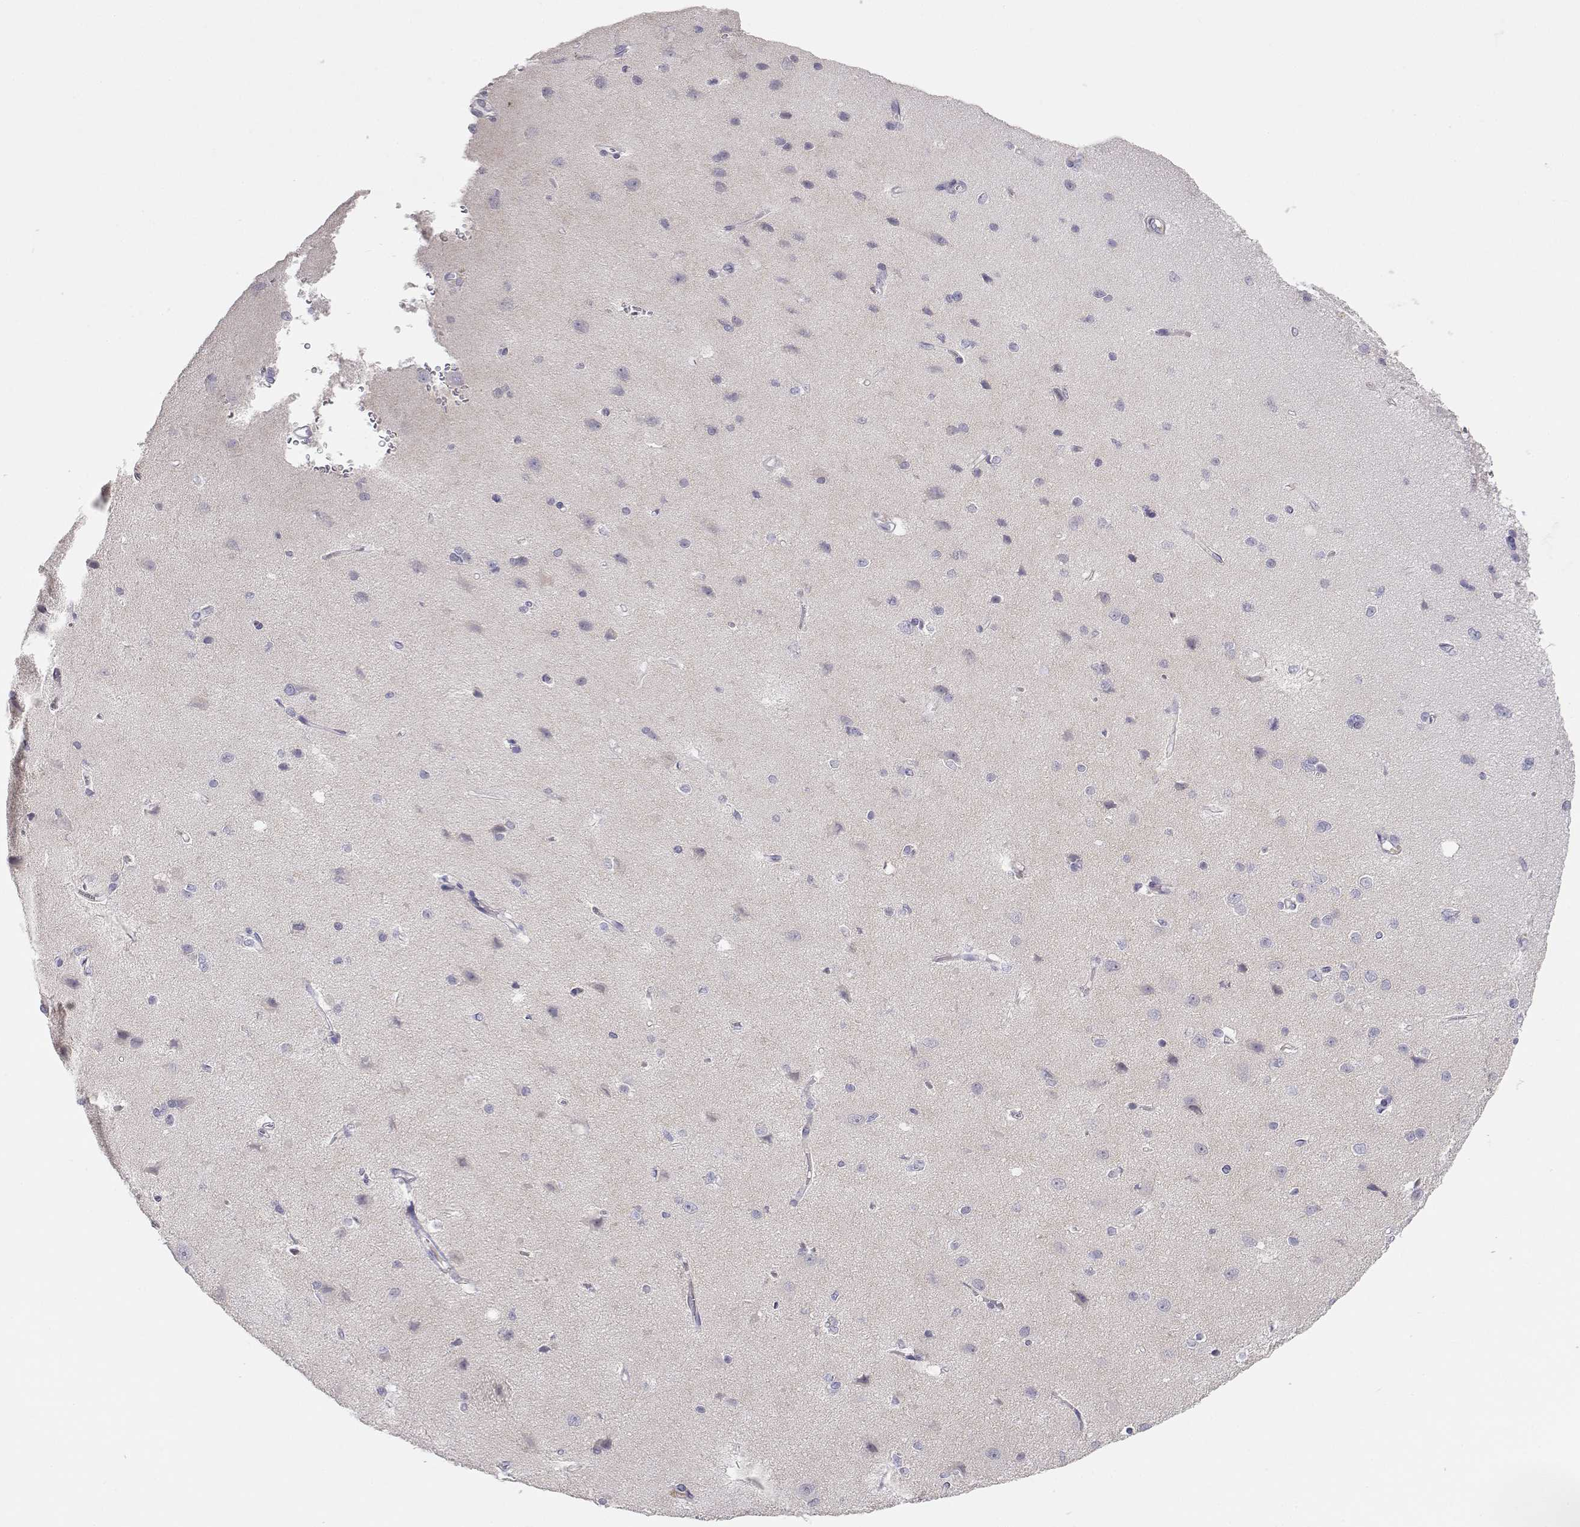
{"staining": {"intensity": "negative", "quantity": "none", "location": "none"}, "tissue": "cerebral cortex", "cell_type": "Endothelial cells", "image_type": "normal", "snomed": [{"axis": "morphology", "description": "Normal tissue, NOS"}, {"axis": "topography", "description": "Cerebral cortex"}], "caption": "DAB immunohistochemical staining of normal cerebral cortex exhibits no significant expression in endothelial cells.", "gene": "CDHR1", "patient": {"sex": "male", "age": 37}}